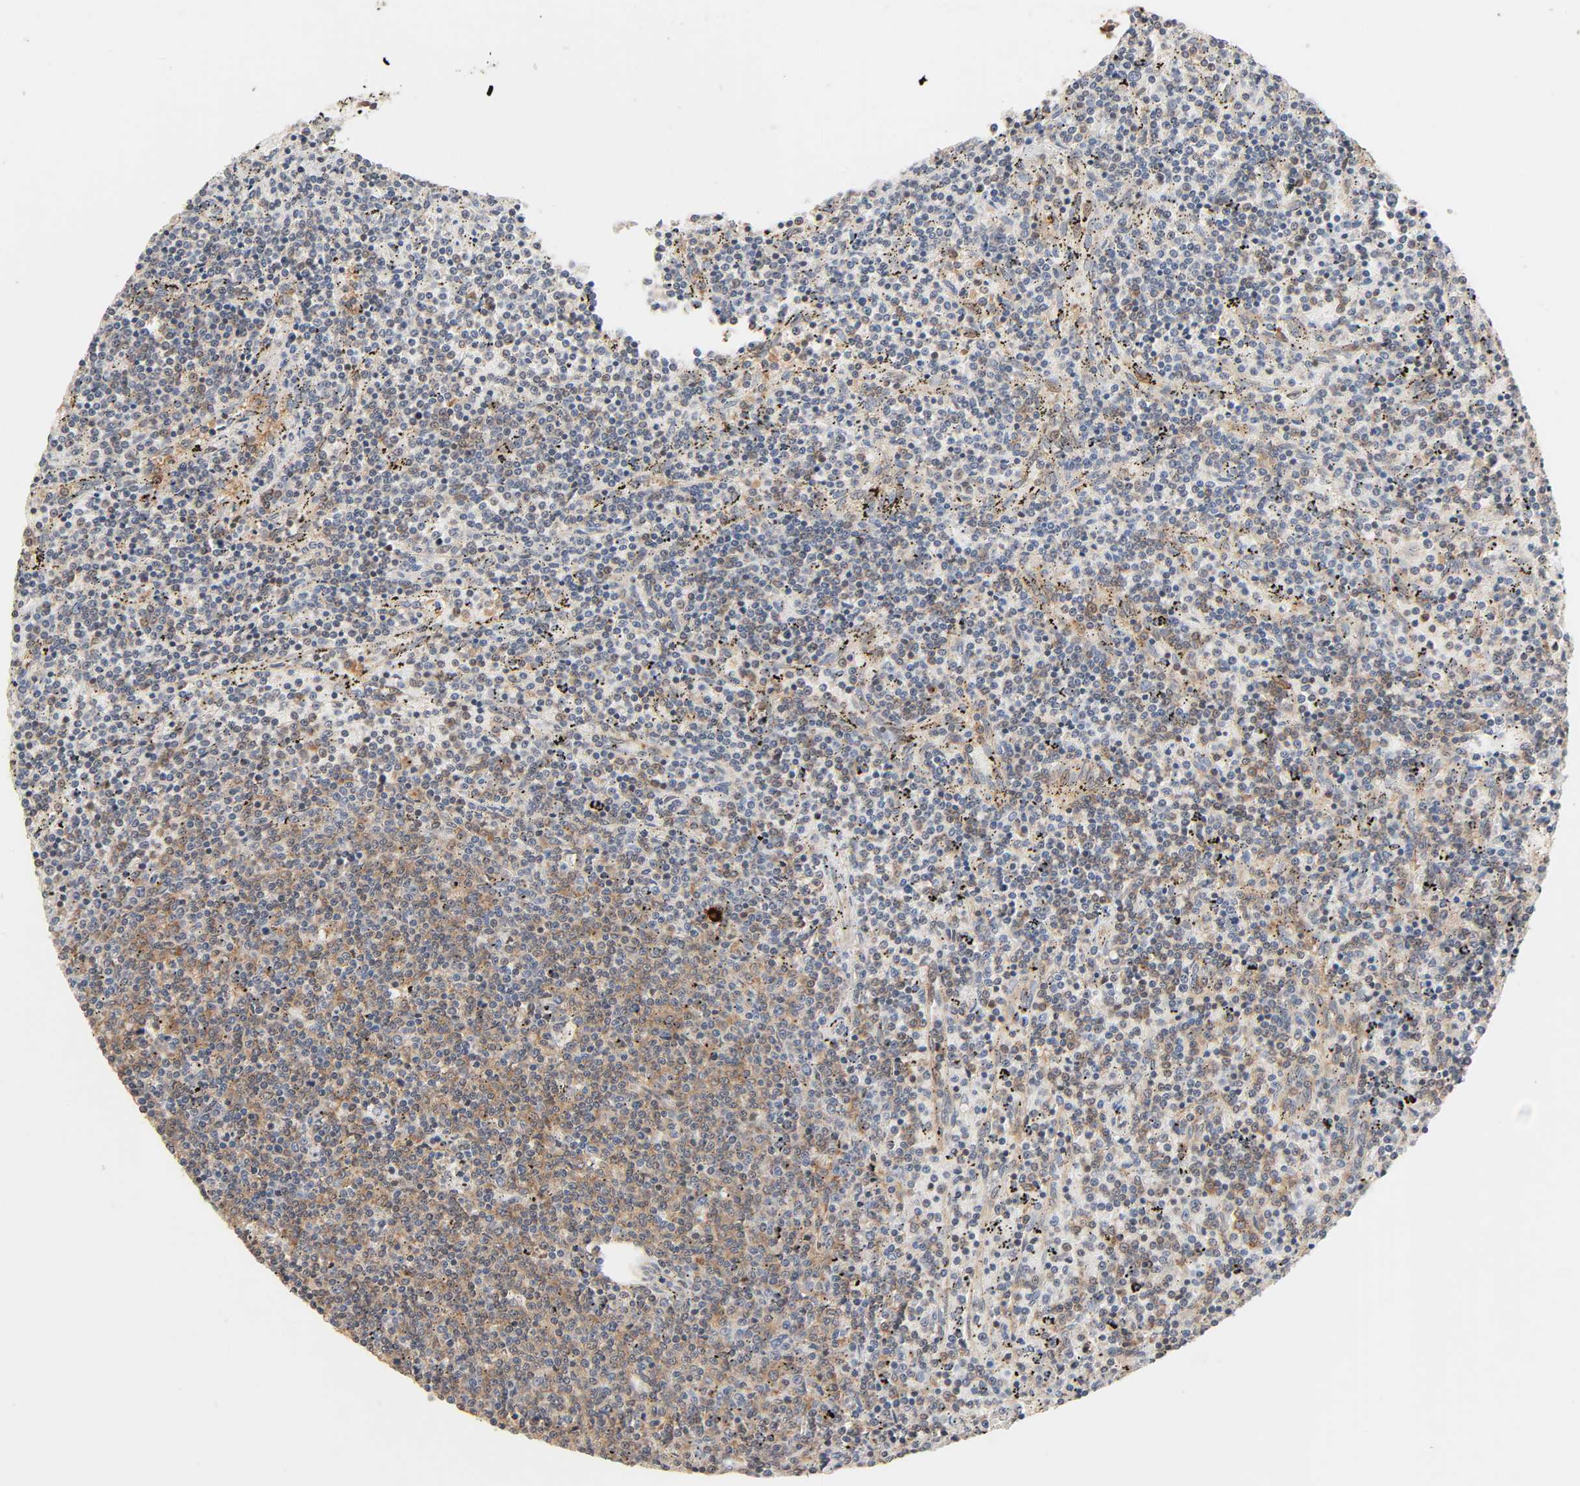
{"staining": {"intensity": "moderate", "quantity": "<25%", "location": "cytoplasmic/membranous"}, "tissue": "lymphoma", "cell_type": "Tumor cells", "image_type": "cancer", "snomed": [{"axis": "morphology", "description": "Malignant lymphoma, non-Hodgkin's type, Low grade"}, {"axis": "topography", "description": "Spleen"}], "caption": "Low-grade malignant lymphoma, non-Hodgkin's type stained for a protein demonstrates moderate cytoplasmic/membranous positivity in tumor cells. (Brightfield microscopy of DAB IHC at high magnification).", "gene": "NEMF", "patient": {"sex": "female", "age": 50}}